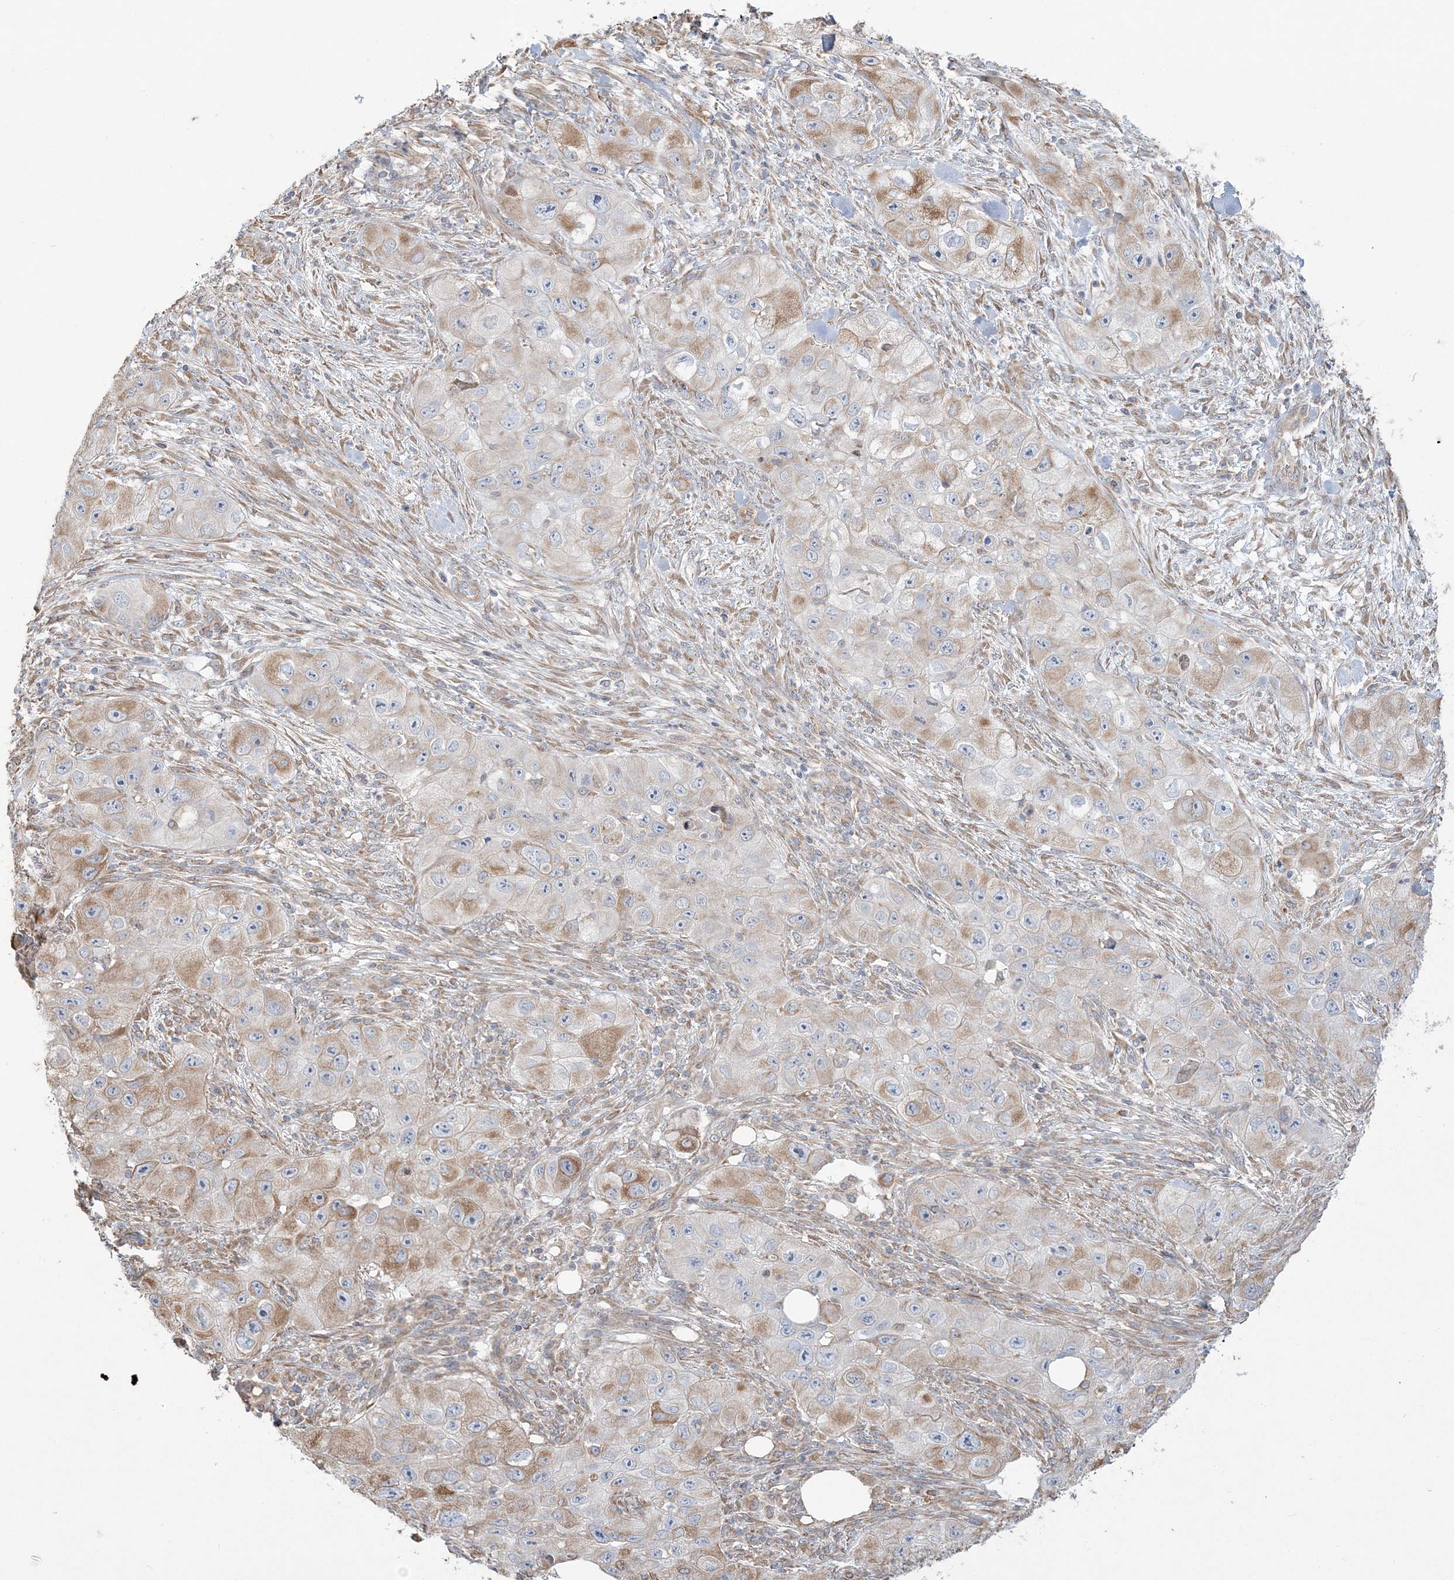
{"staining": {"intensity": "moderate", "quantity": "25%-75%", "location": "cytoplasmic/membranous"}, "tissue": "skin cancer", "cell_type": "Tumor cells", "image_type": "cancer", "snomed": [{"axis": "morphology", "description": "Squamous cell carcinoma, NOS"}, {"axis": "topography", "description": "Skin"}, {"axis": "topography", "description": "Subcutis"}], "caption": "IHC staining of skin cancer (squamous cell carcinoma), which demonstrates medium levels of moderate cytoplasmic/membranous positivity in approximately 25%-75% of tumor cells indicating moderate cytoplasmic/membranous protein expression. The staining was performed using DAB (3,3'-diaminobenzidine) (brown) for protein detection and nuclei were counterstained in hematoxylin (blue).", "gene": "ZNF821", "patient": {"sex": "male", "age": 73}}